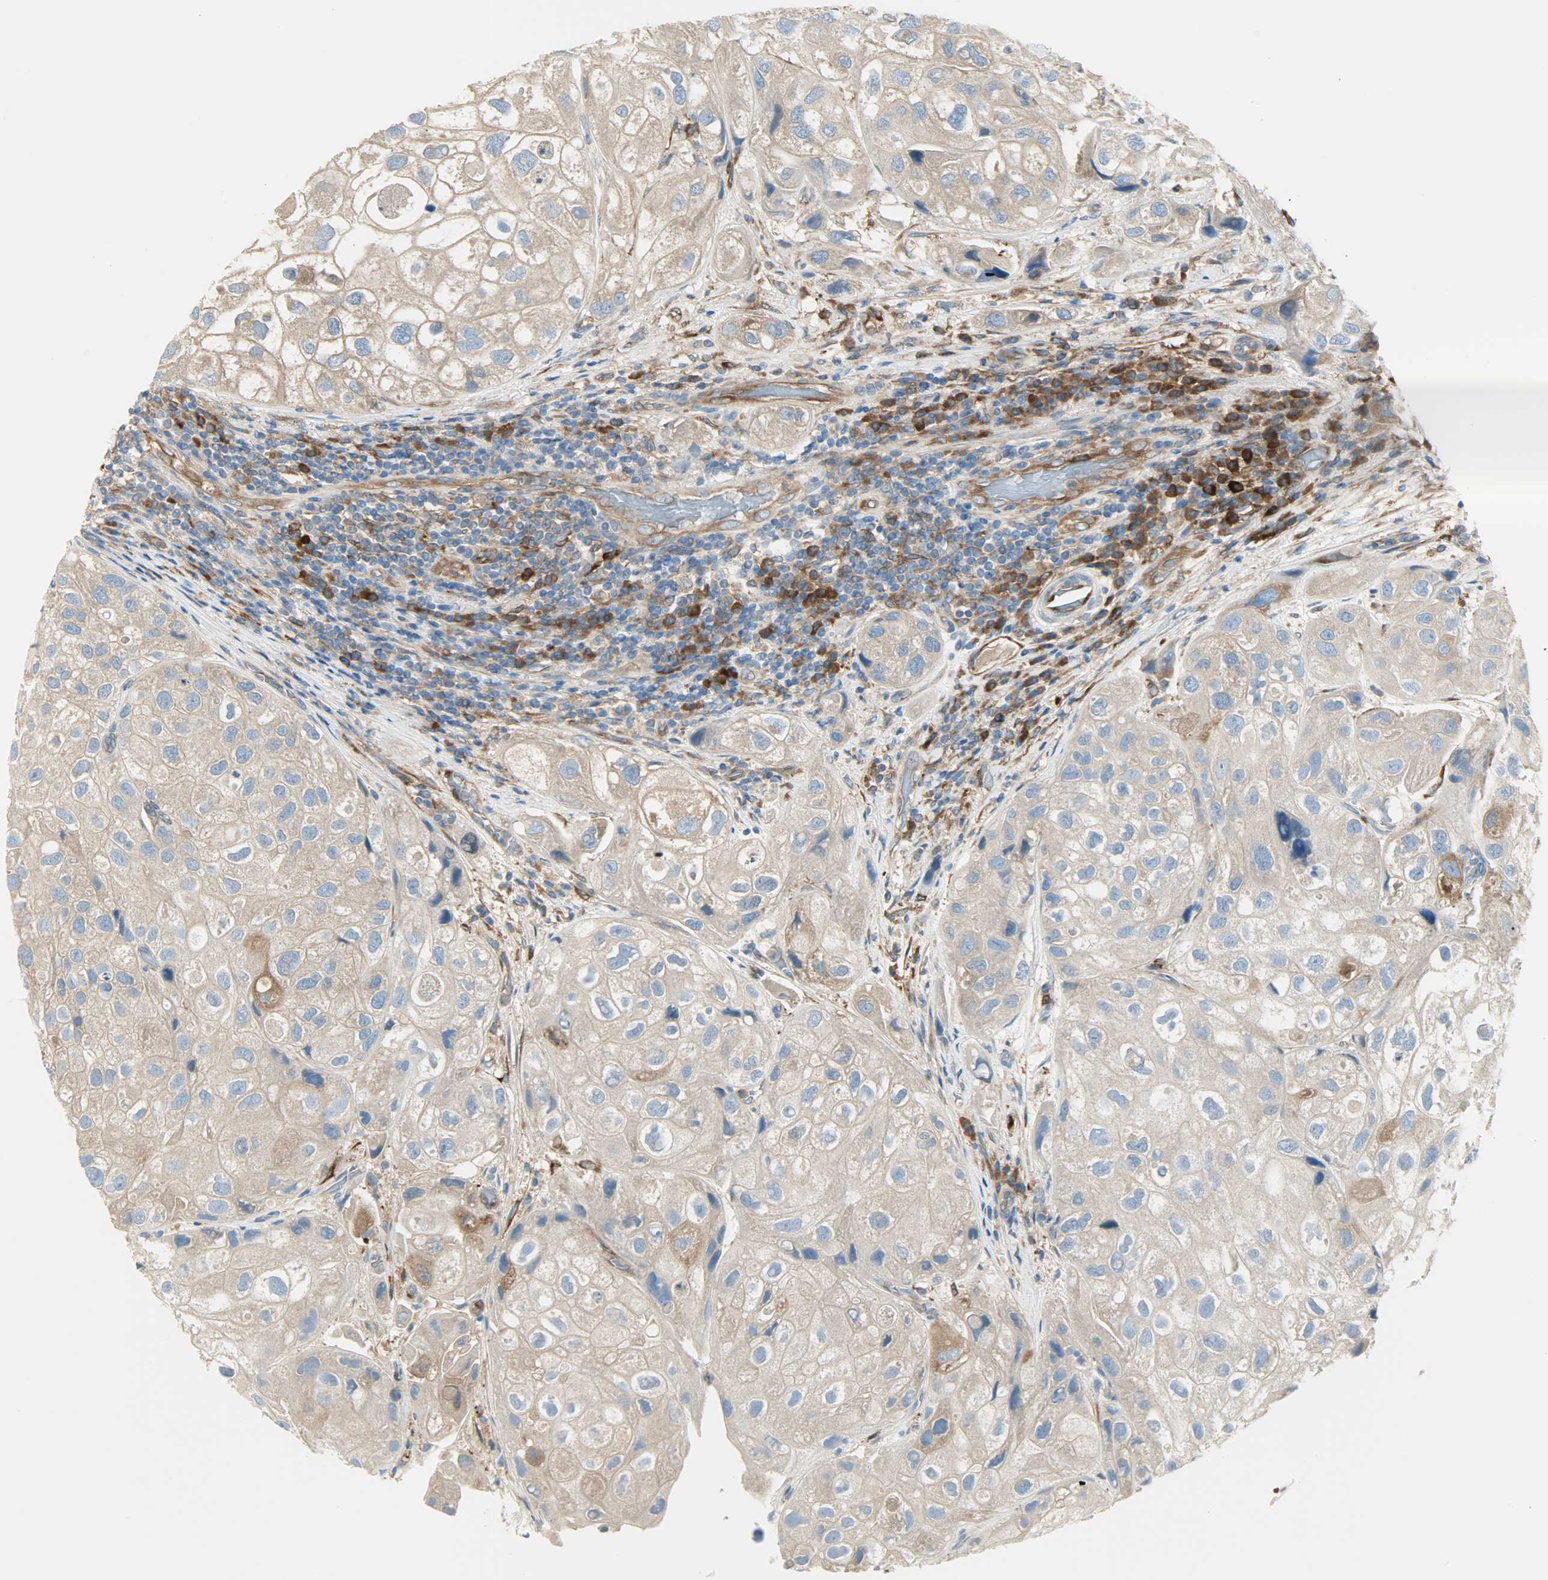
{"staining": {"intensity": "moderate", "quantity": ">75%", "location": "cytoplasmic/membranous"}, "tissue": "urothelial cancer", "cell_type": "Tumor cells", "image_type": "cancer", "snomed": [{"axis": "morphology", "description": "Urothelial carcinoma, High grade"}, {"axis": "topography", "description": "Urinary bladder"}], "caption": "This is an image of immunohistochemistry staining of high-grade urothelial carcinoma, which shows moderate staining in the cytoplasmic/membranous of tumor cells.", "gene": "WARS1", "patient": {"sex": "female", "age": 64}}